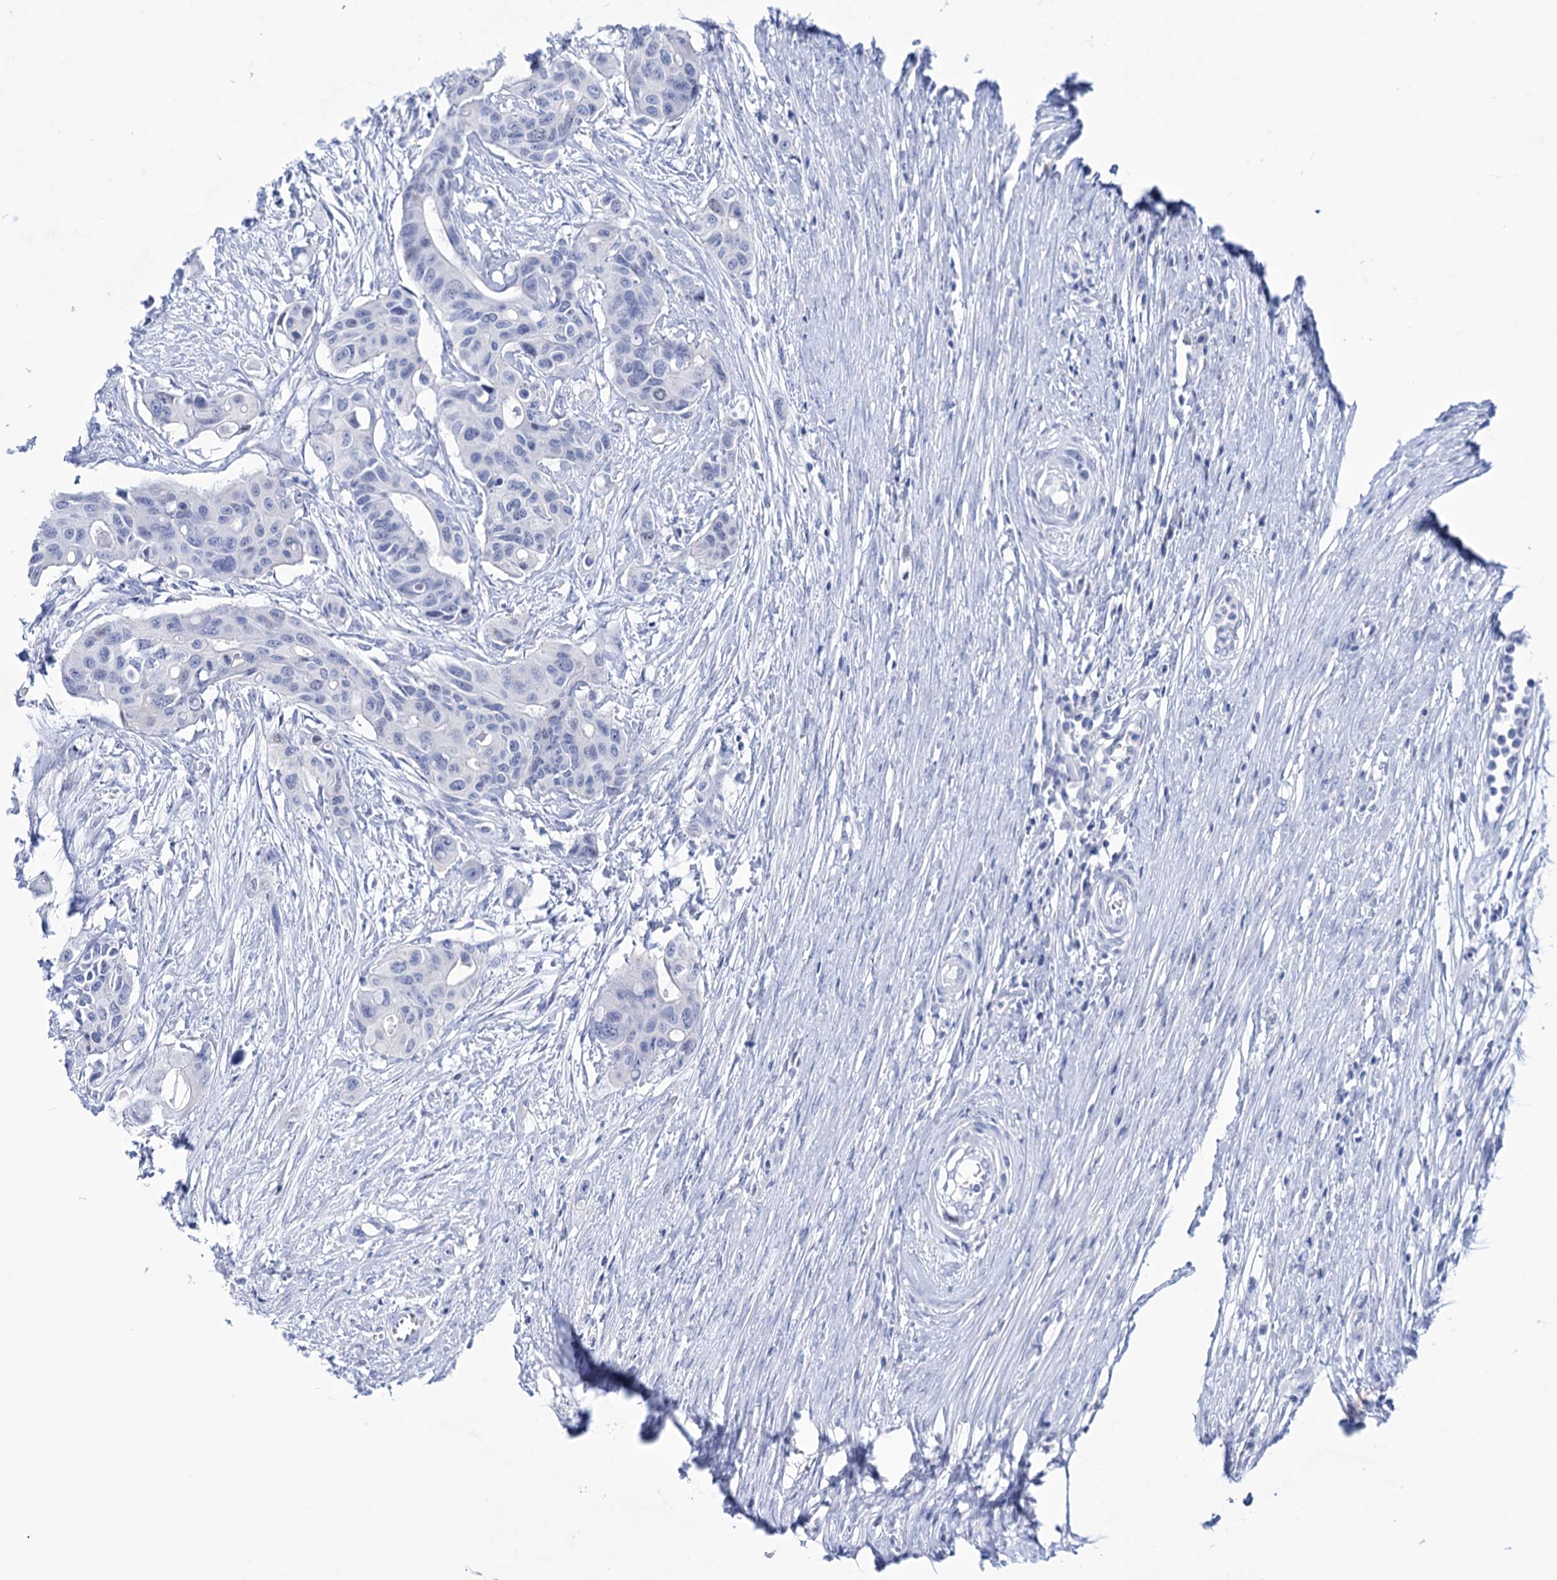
{"staining": {"intensity": "negative", "quantity": "none", "location": "none"}, "tissue": "colorectal cancer", "cell_type": "Tumor cells", "image_type": "cancer", "snomed": [{"axis": "morphology", "description": "Adenocarcinoma, NOS"}, {"axis": "topography", "description": "Colon"}], "caption": "The image shows no significant positivity in tumor cells of colorectal cancer (adenocarcinoma).", "gene": "FBXW12", "patient": {"sex": "male", "age": 77}}